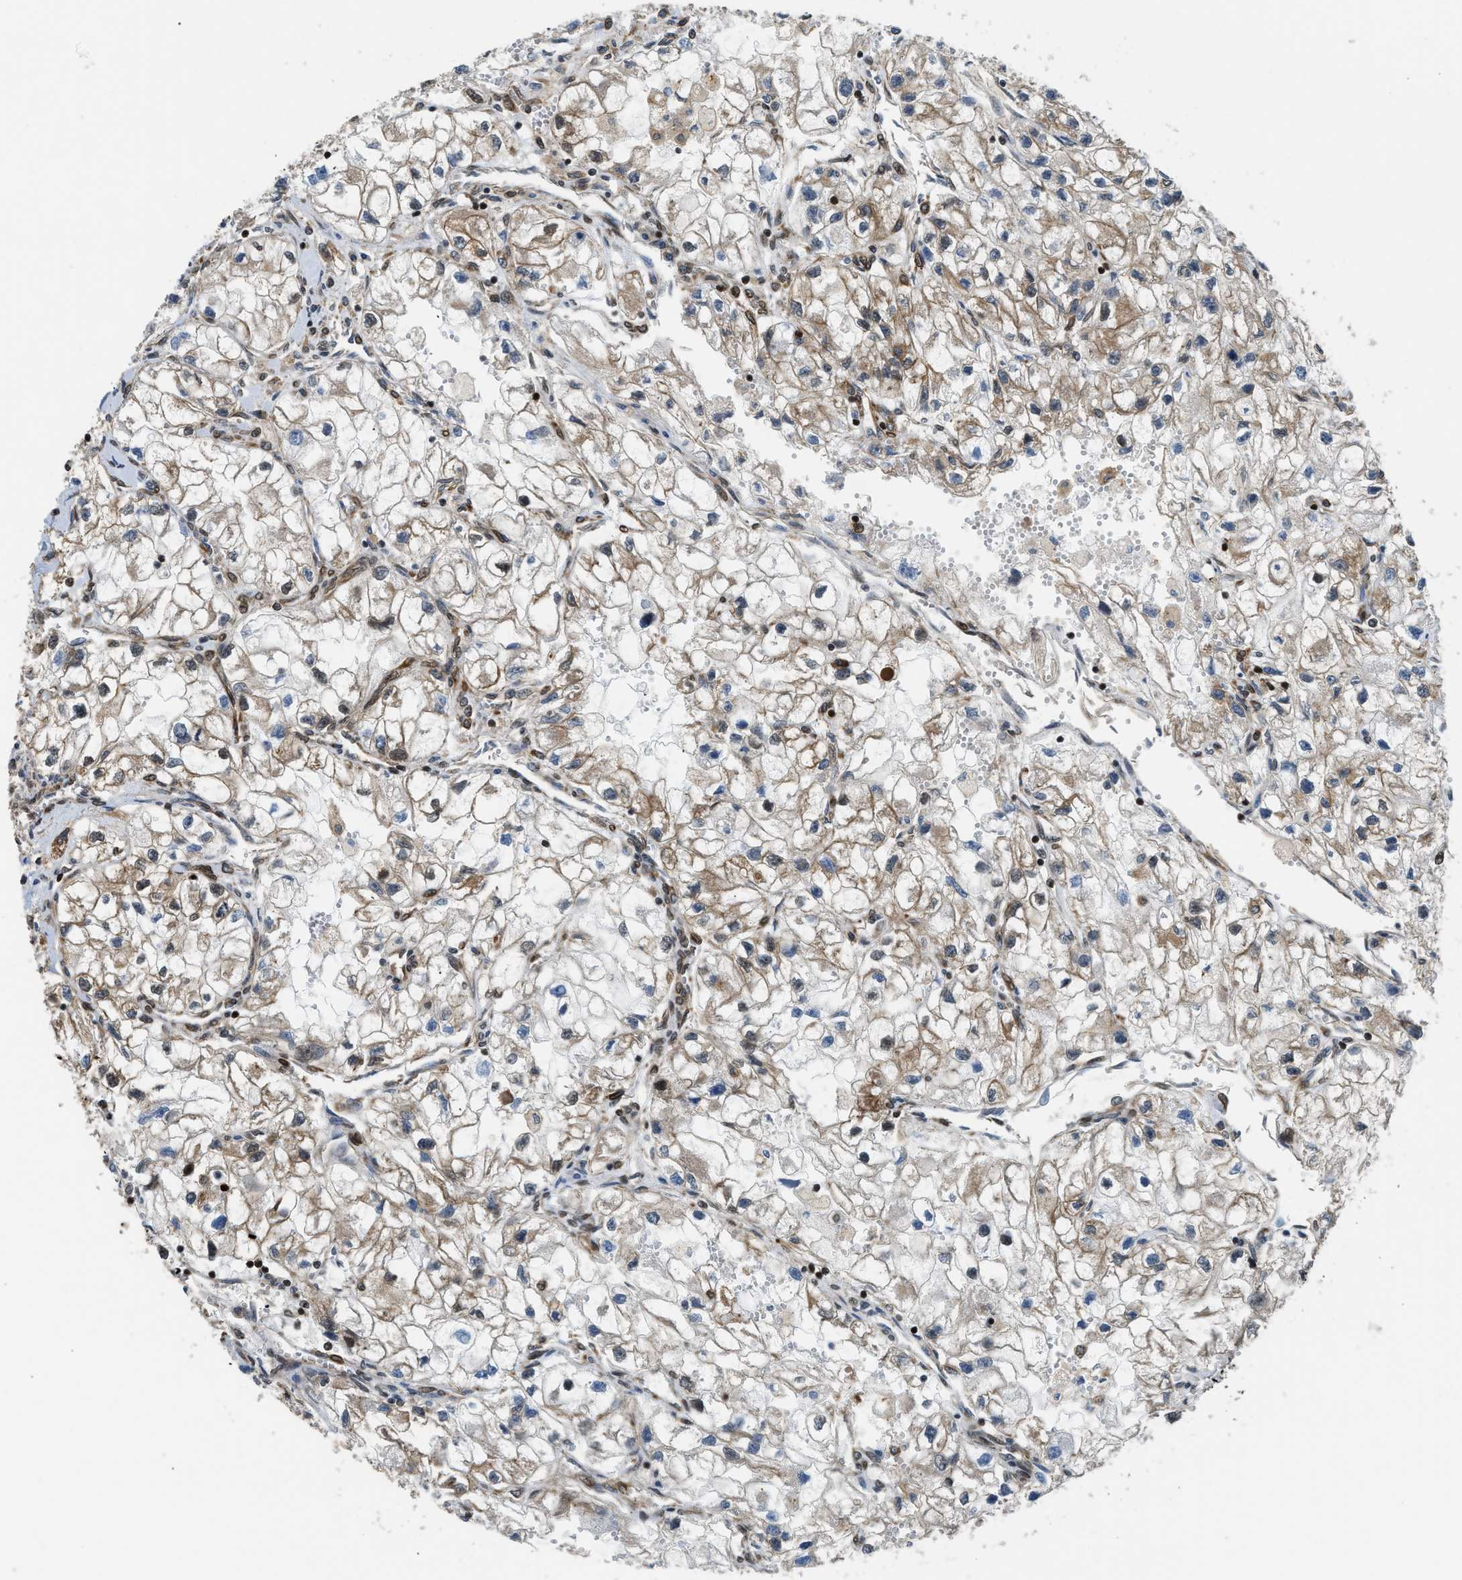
{"staining": {"intensity": "moderate", "quantity": "<25%", "location": "cytoplasmic/membranous"}, "tissue": "renal cancer", "cell_type": "Tumor cells", "image_type": "cancer", "snomed": [{"axis": "morphology", "description": "Adenocarcinoma, NOS"}, {"axis": "topography", "description": "Kidney"}], "caption": "IHC staining of renal cancer (adenocarcinoma), which shows low levels of moderate cytoplasmic/membranous staining in about <25% of tumor cells indicating moderate cytoplasmic/membranous protein staining. The staining was performed using DAB (brown) for protein detection and nuclei were counterstained in hematoxylin (blue).", "gene": "RETREG3", "patient": {"sex": "female", "age": 70}}